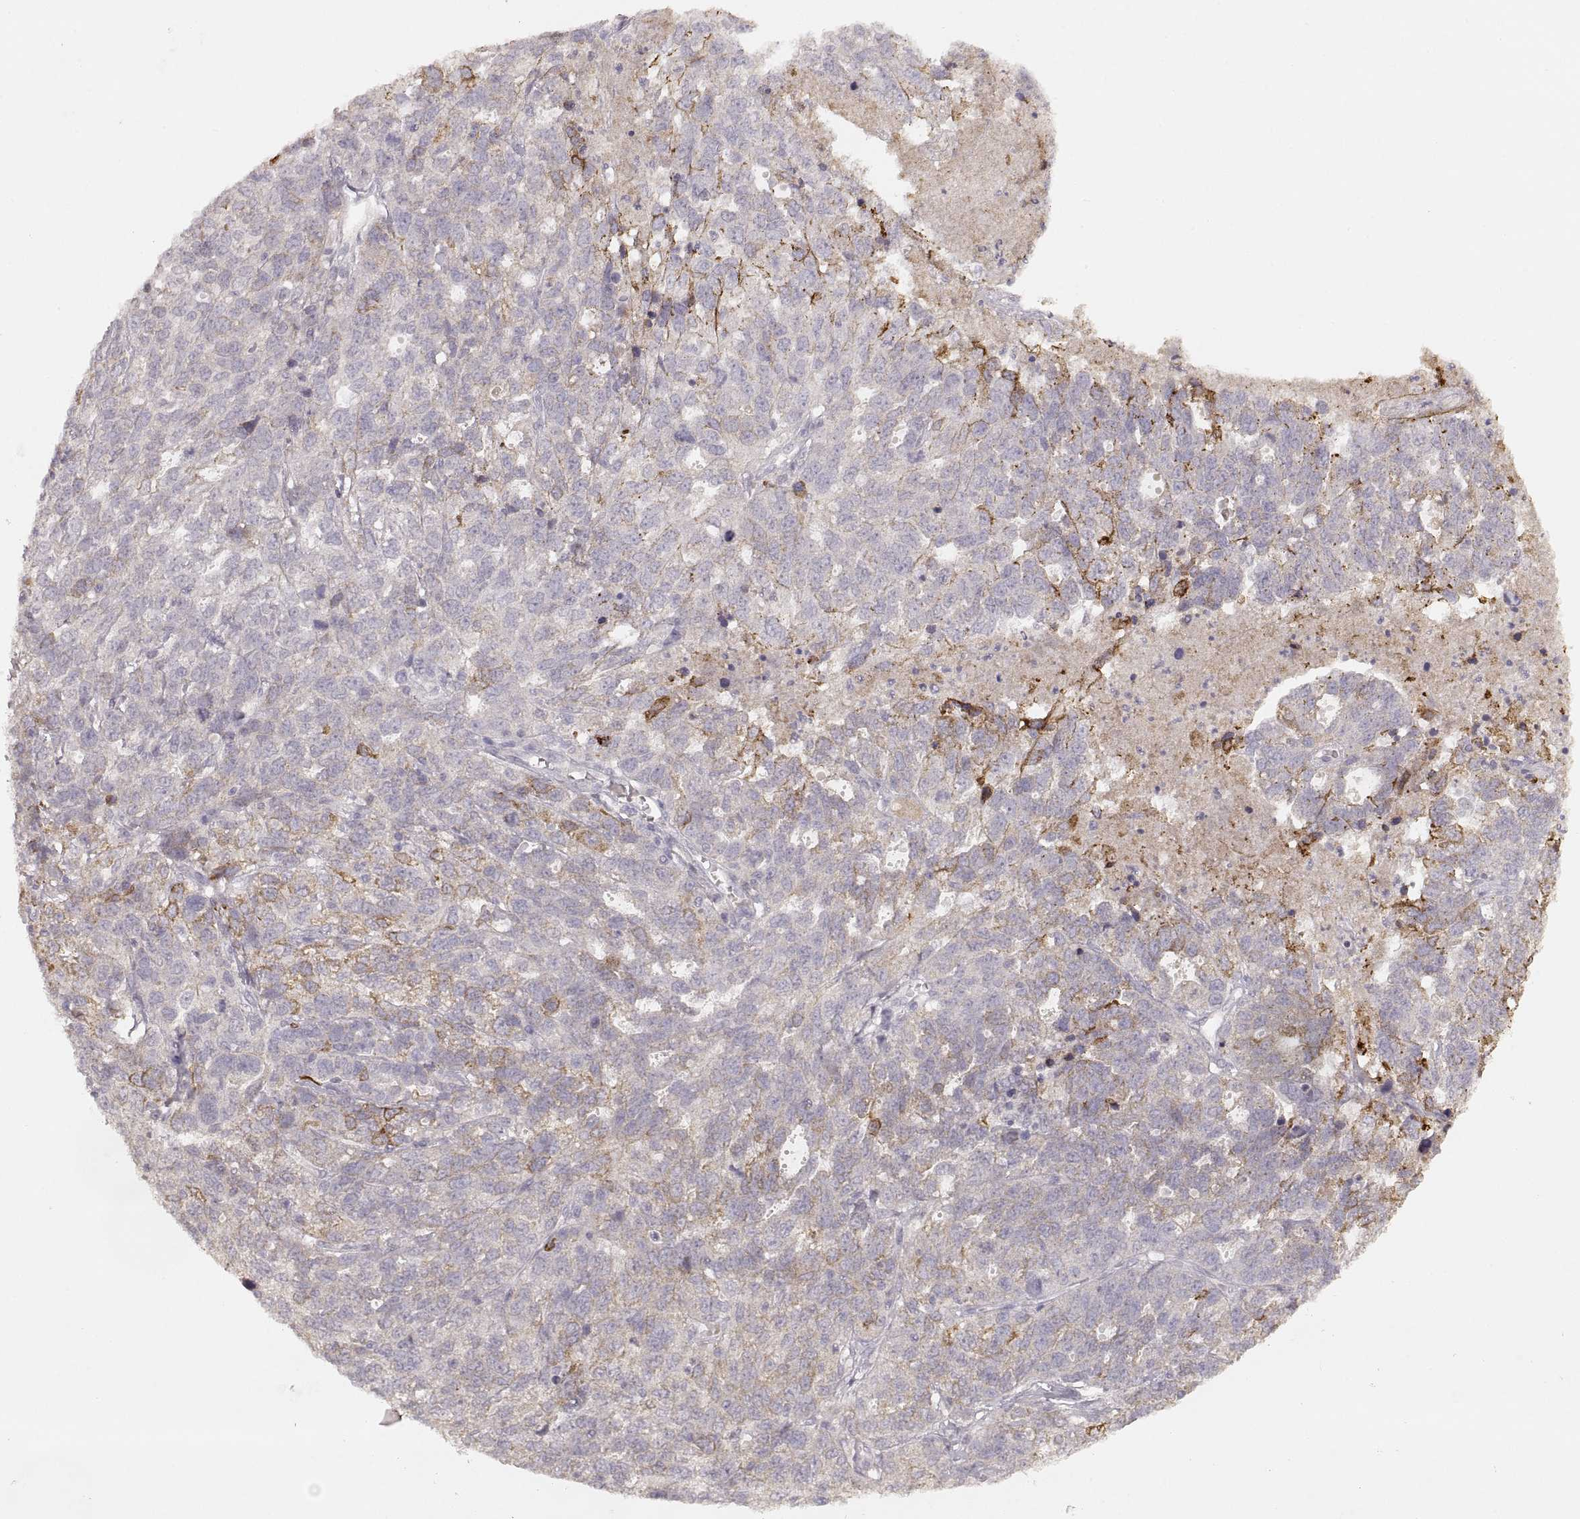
{"staining": {"intensity": "strong", "quantity": "<25%", "location": "cytoplasmic/membranous"}, "tissue": "ovarian cancer", "cell_type": "Tumor cells", "image_type": "cancer", "snomed": [{"axis": "morphology", "description": "Cystadenocarcinoma, serous, NOS"}, {"axis": "topography", "description": "Ovary"}], "caption": "Ovarian serous cystadenocarcinoma was stained to show a protein in brown. There is medium levels of strong cytoplasmic/membranous expression in about <25% of tumor cells.", "gene": "LAMC2", "patient": {"sex": "female", "age": 71}}